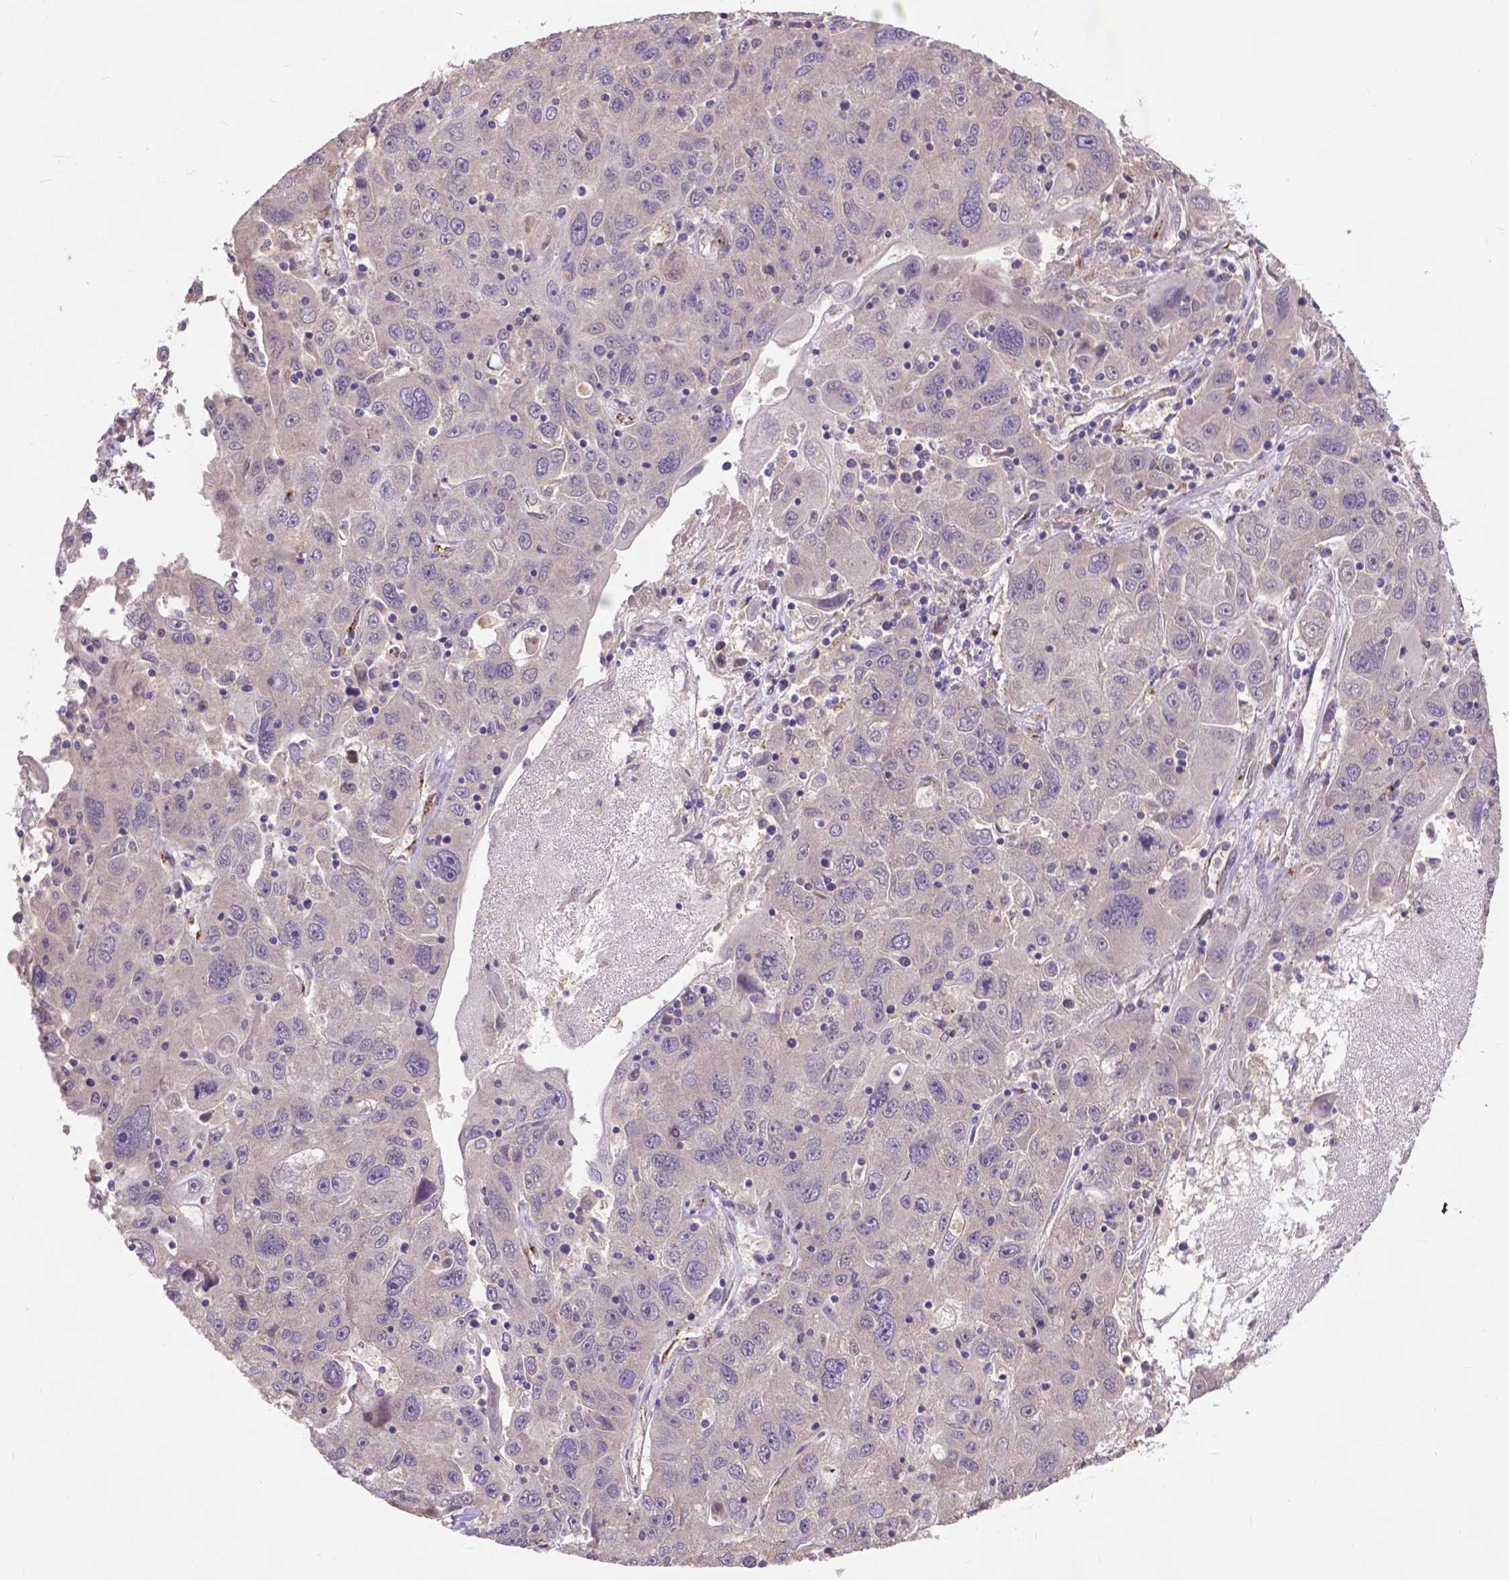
{"staining": {"intensity": "negative", "quantity": "none", "location": "none"}, "tissue": "stomach cancer", "cell_type": "Tumor cells", "image_type": "cancer", "snomed": [{"axis": "morphology", "description": "Adenocarcinoma, NOS"}, {"axis": "topography", "description": "Stomach"}], "caption": "This is a histopathology image of immunohistochemistry (IHC) staining of adenocarcinoma (stomach), which shows no expression in tumor cells.", "gene": "ZNF337", "patient": {"sex": "male", "age": 56}}